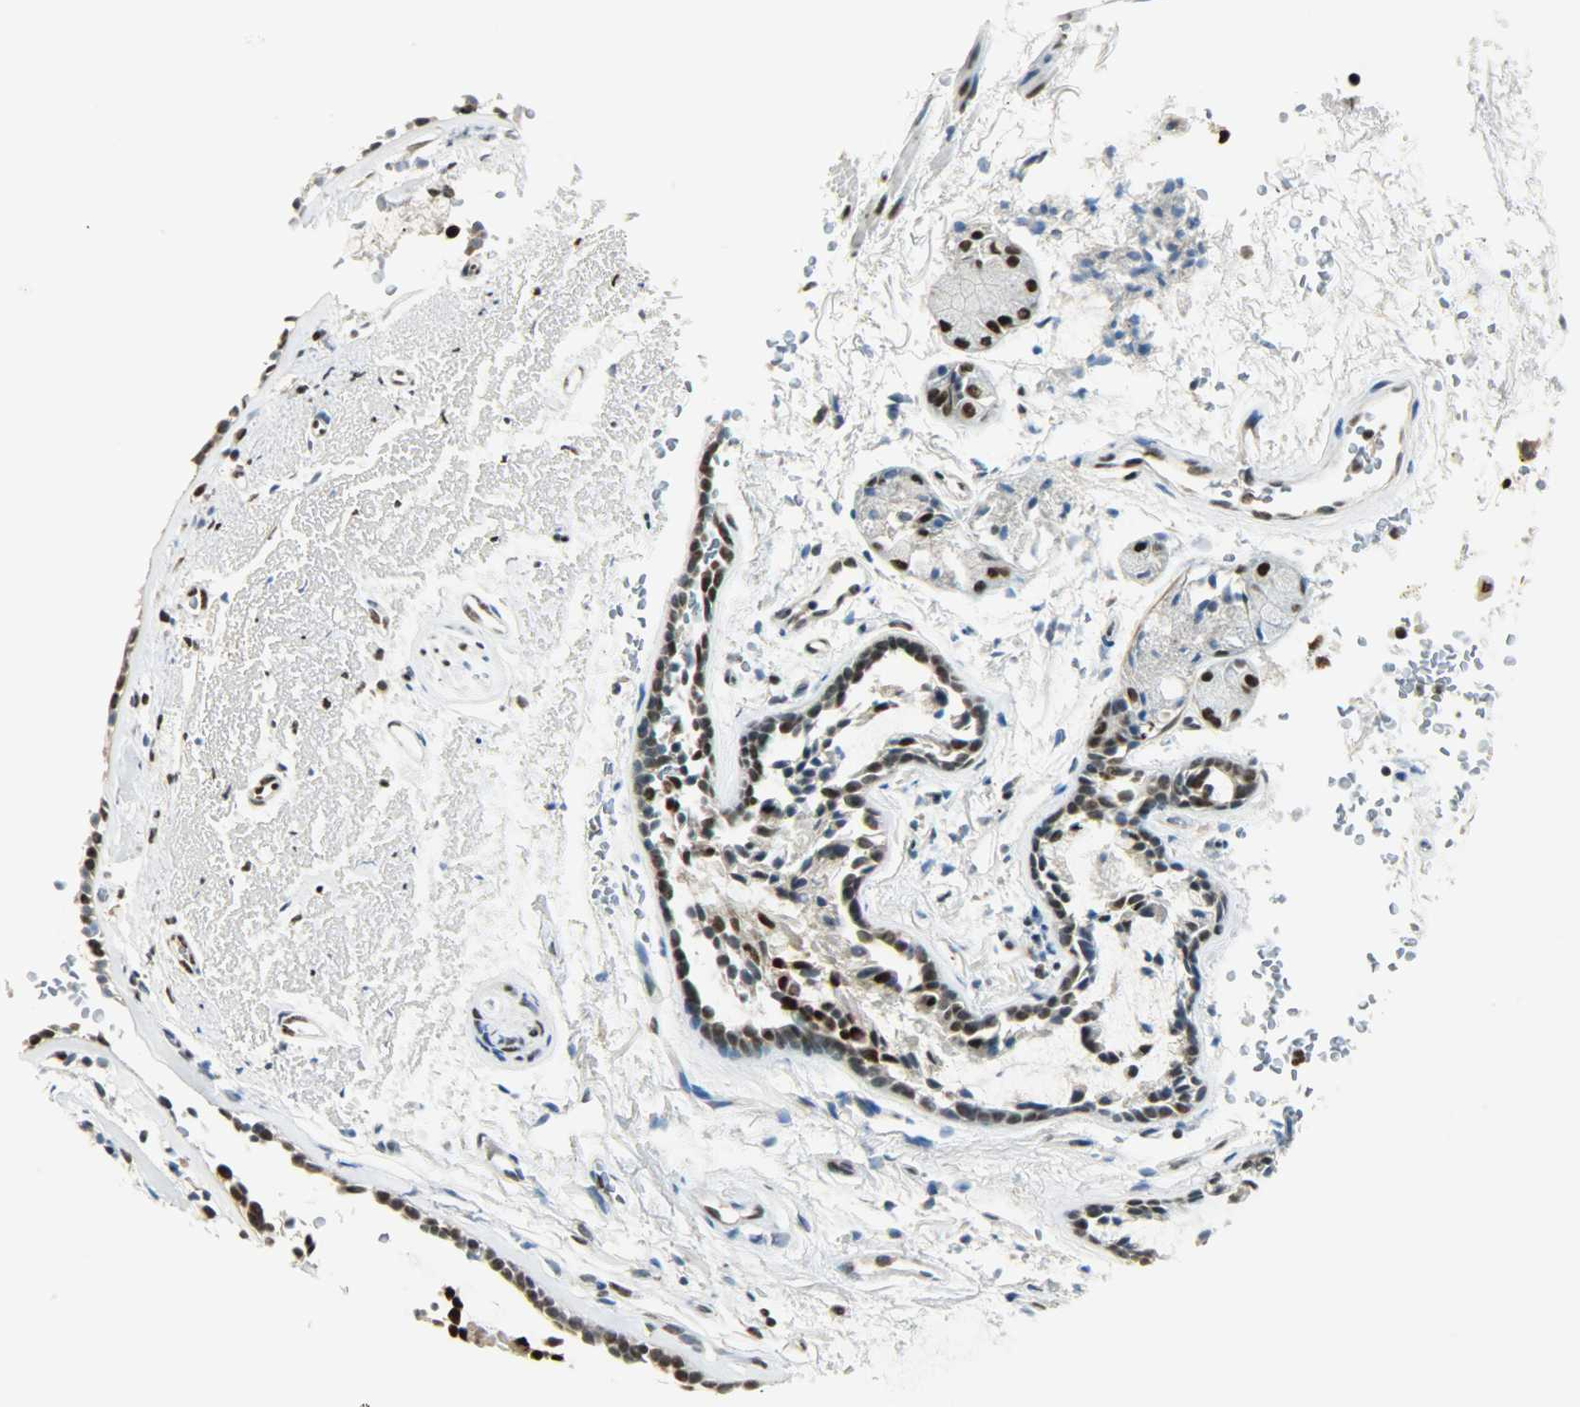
{"staining": {"intensity": "strong", "quantity": ">75%", "location": "nuclear"}, "tissue": "bronchus", "cell_type": "Respiratory epithelial cells", "image_type": "normal", "snomed": [{"axis": "morphology", "description": "Normal tissue, NOS"}, {"axis": "morphology", "description": "Adenocarcinoma, NOS"}, {"axis": "topography", "description": "Bronchus"}, {"axis": "topography", "description": "Lung"}], "caption": "Immunohistochemical staining of benign bronchus displays high levels of strong nuclear staining in approximately >75% of respiratory epithelial cells.", "gene": "MYEF2", "patient": {"sex": "male", "age": 71}}